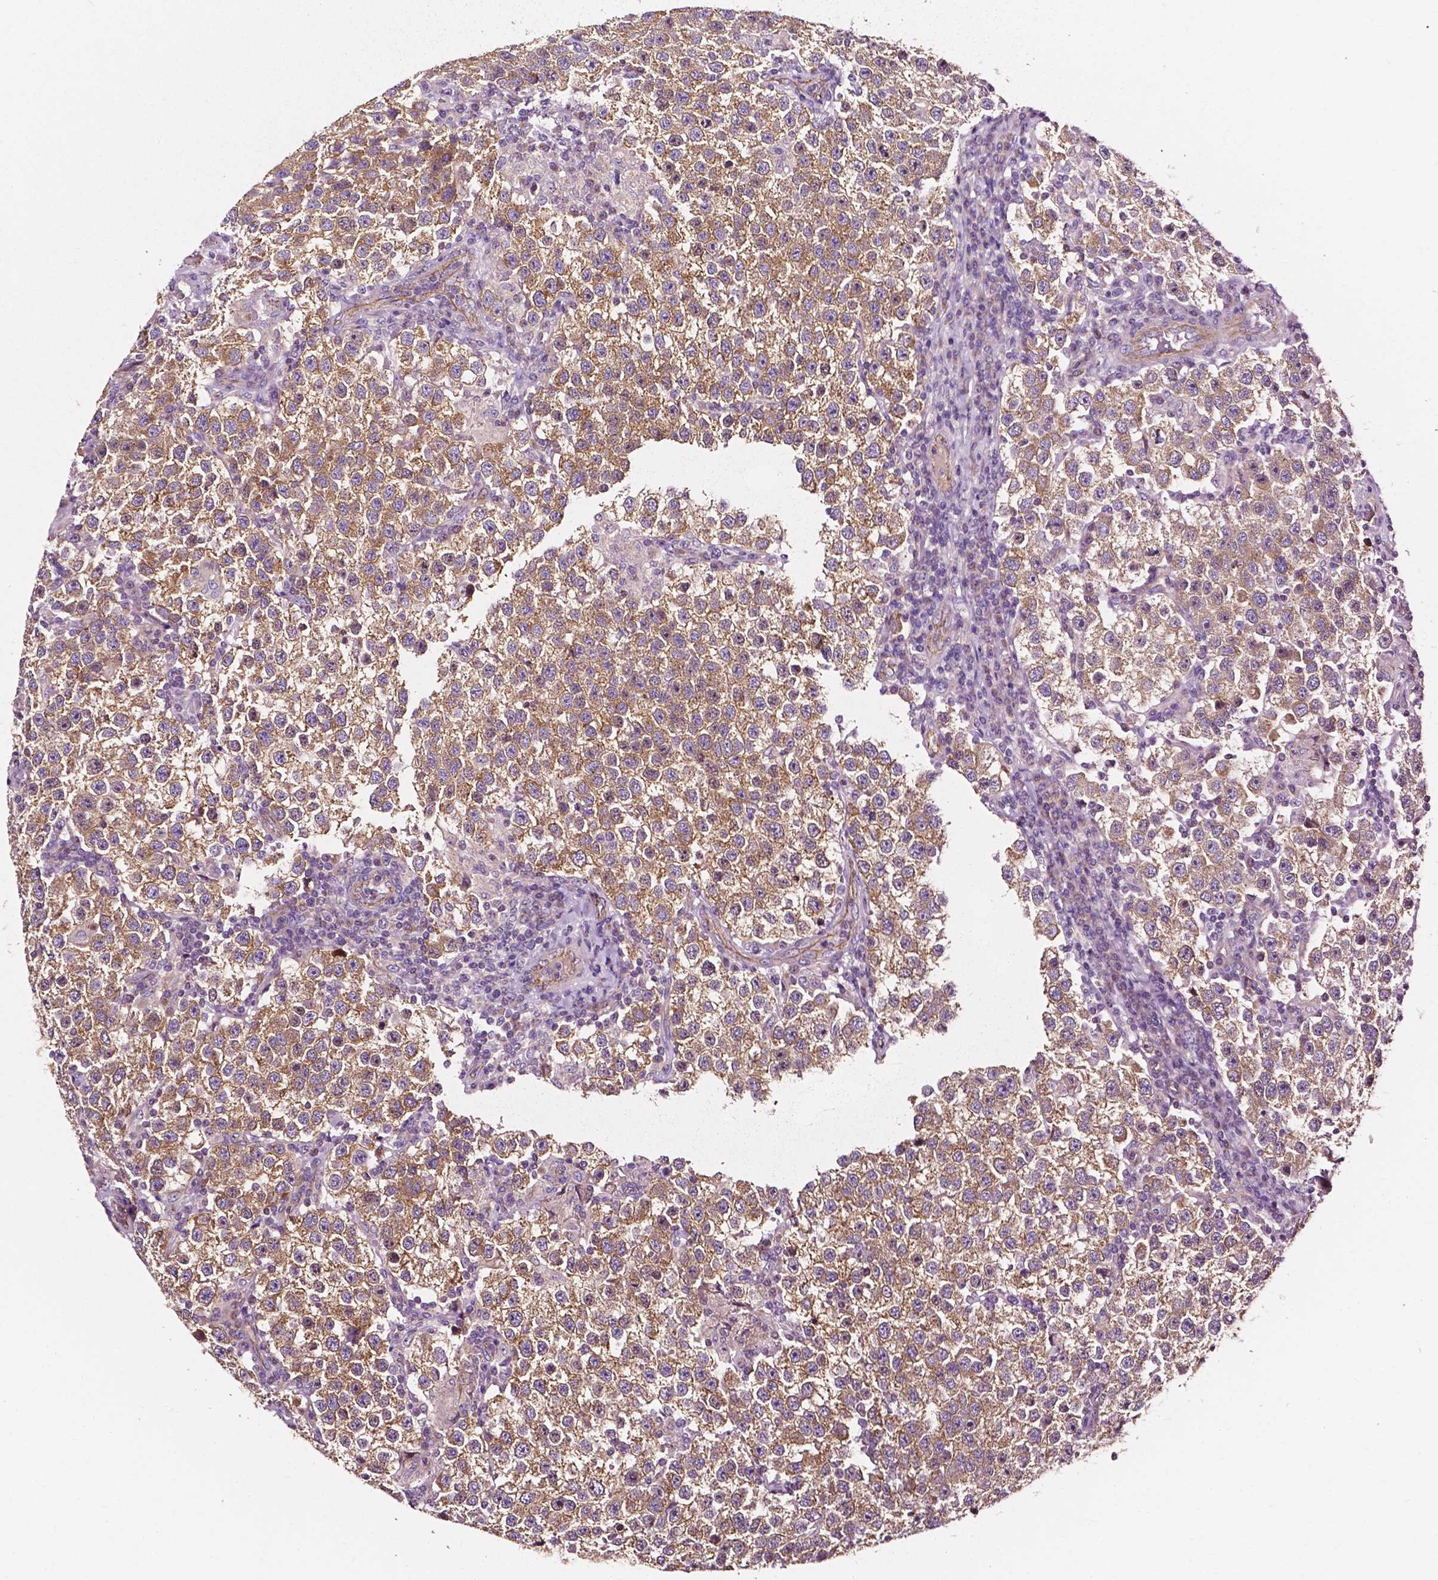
{"staining": {"intensity": "moderate", "quantity": ">75%", "location": "cytoplasmic/membranous"}, "tissue": "testis cancer", "cell_type": "Tumor cells", "image_type": "cancer", "snomed": [{"axis": "morphology", "description": "Seminoma, NOS"}, {"axis": "topography", "description": "Testis"}], "caption": "Testis seminoma tissue demonstrates moderate cytoplasmic/membranous staining in about >75% of tumor cells", "gene": "ATG16L1", "patient": {"sex": "male", "age": 37}}